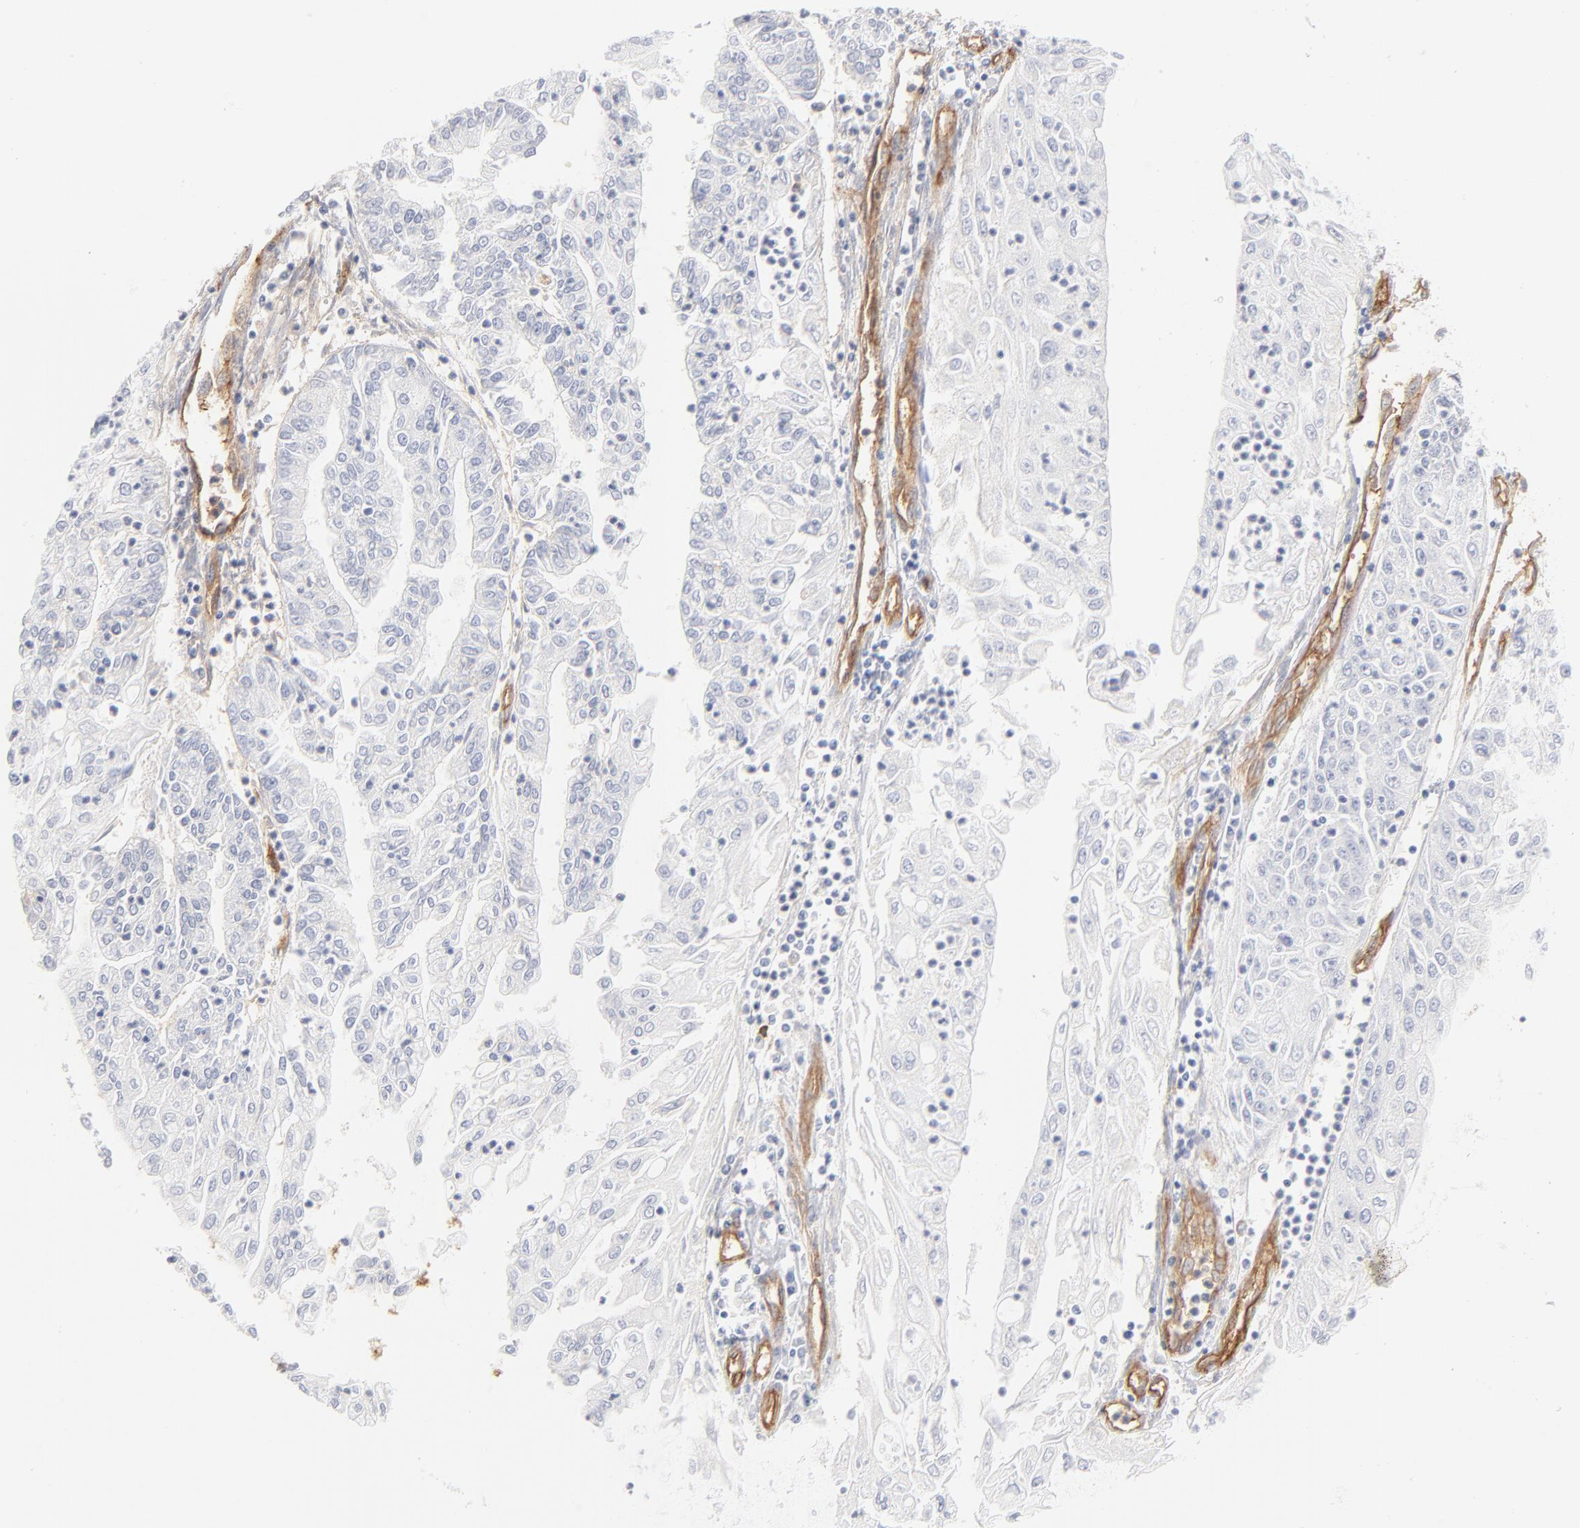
{"staining": {"intensity": "negative", "quantity": "none", "location": "none"}, "tissue": "endometrial cancer", "cell_type": "Tumor cells", "image_type": "cancer", "snomed": [{"axis": "morphology", "description": "Adenocarcinoma, NOS"}, {"axis": "topography", "description": "Endometrium"}], "caption": "High magnification brightfield microscopy of endometrial adenocarcinoma stained with DAB (brown) and counterstained with hematoxylin (blue): tumor cells show no significant staining.", "gene": "ITGA5", "patient": {"sex": "female", "age": 75}}